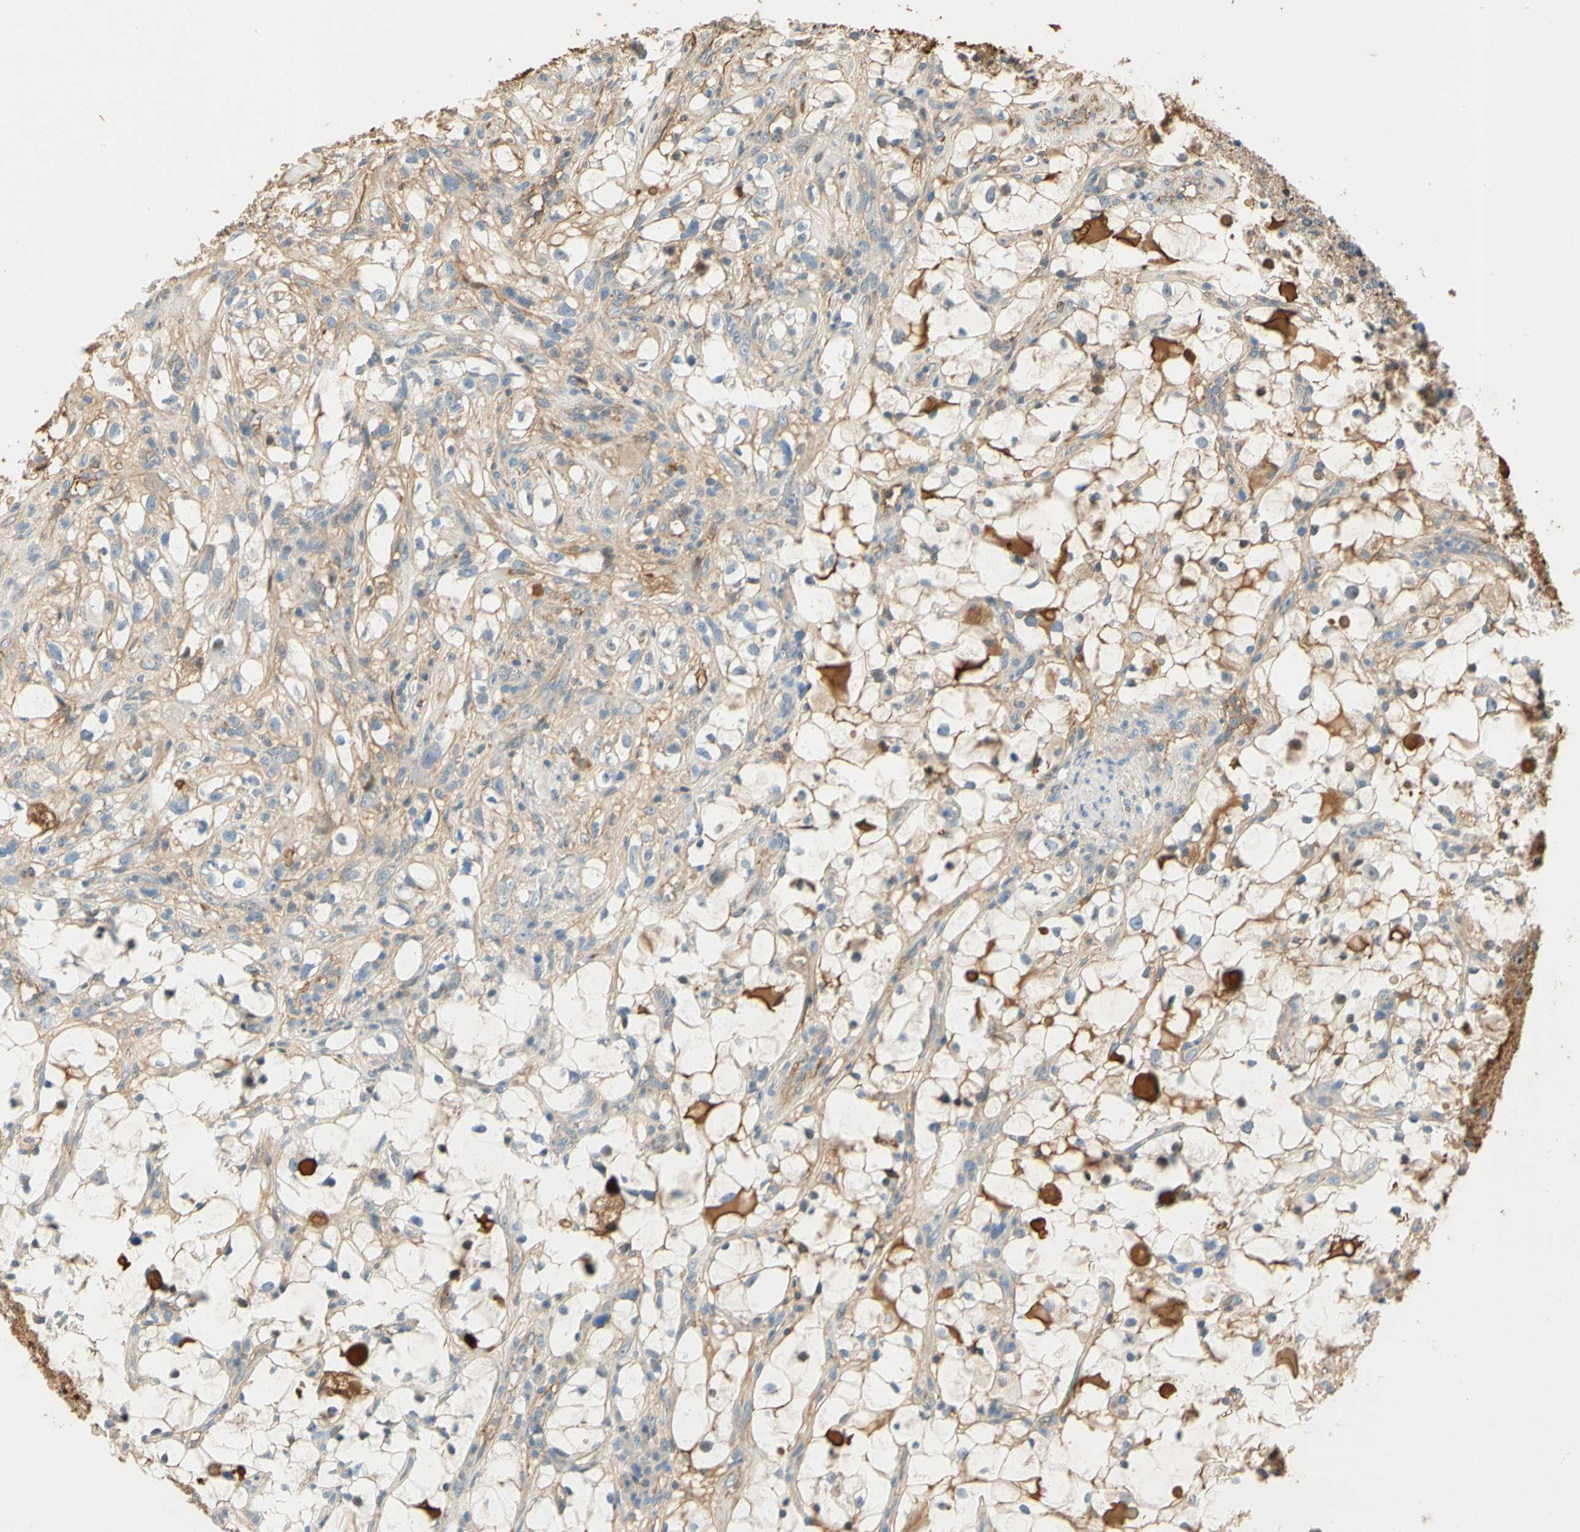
{"staining": {"intensity": "weak", "quantity": ">75%", "location": "cytoplasmic/membranous"}, "tissue": "renal cancer", "cell_type": "Tumor cells", "image_type": "cancer", "snomed": [{"axis": "morphology", "description": "Adenocarcinoma, NOS"}, {"axis": "topography", "description": "Kidney"}], "caption": "Immunohistochemical staining of human renal cancer (adenocarcinoma) exhibits weak cytoplasmic/membranous protein positivity in about >75% of tumor cells.", "gene": "LAMB3", "patient": {"sex": "female", "age": 60}}